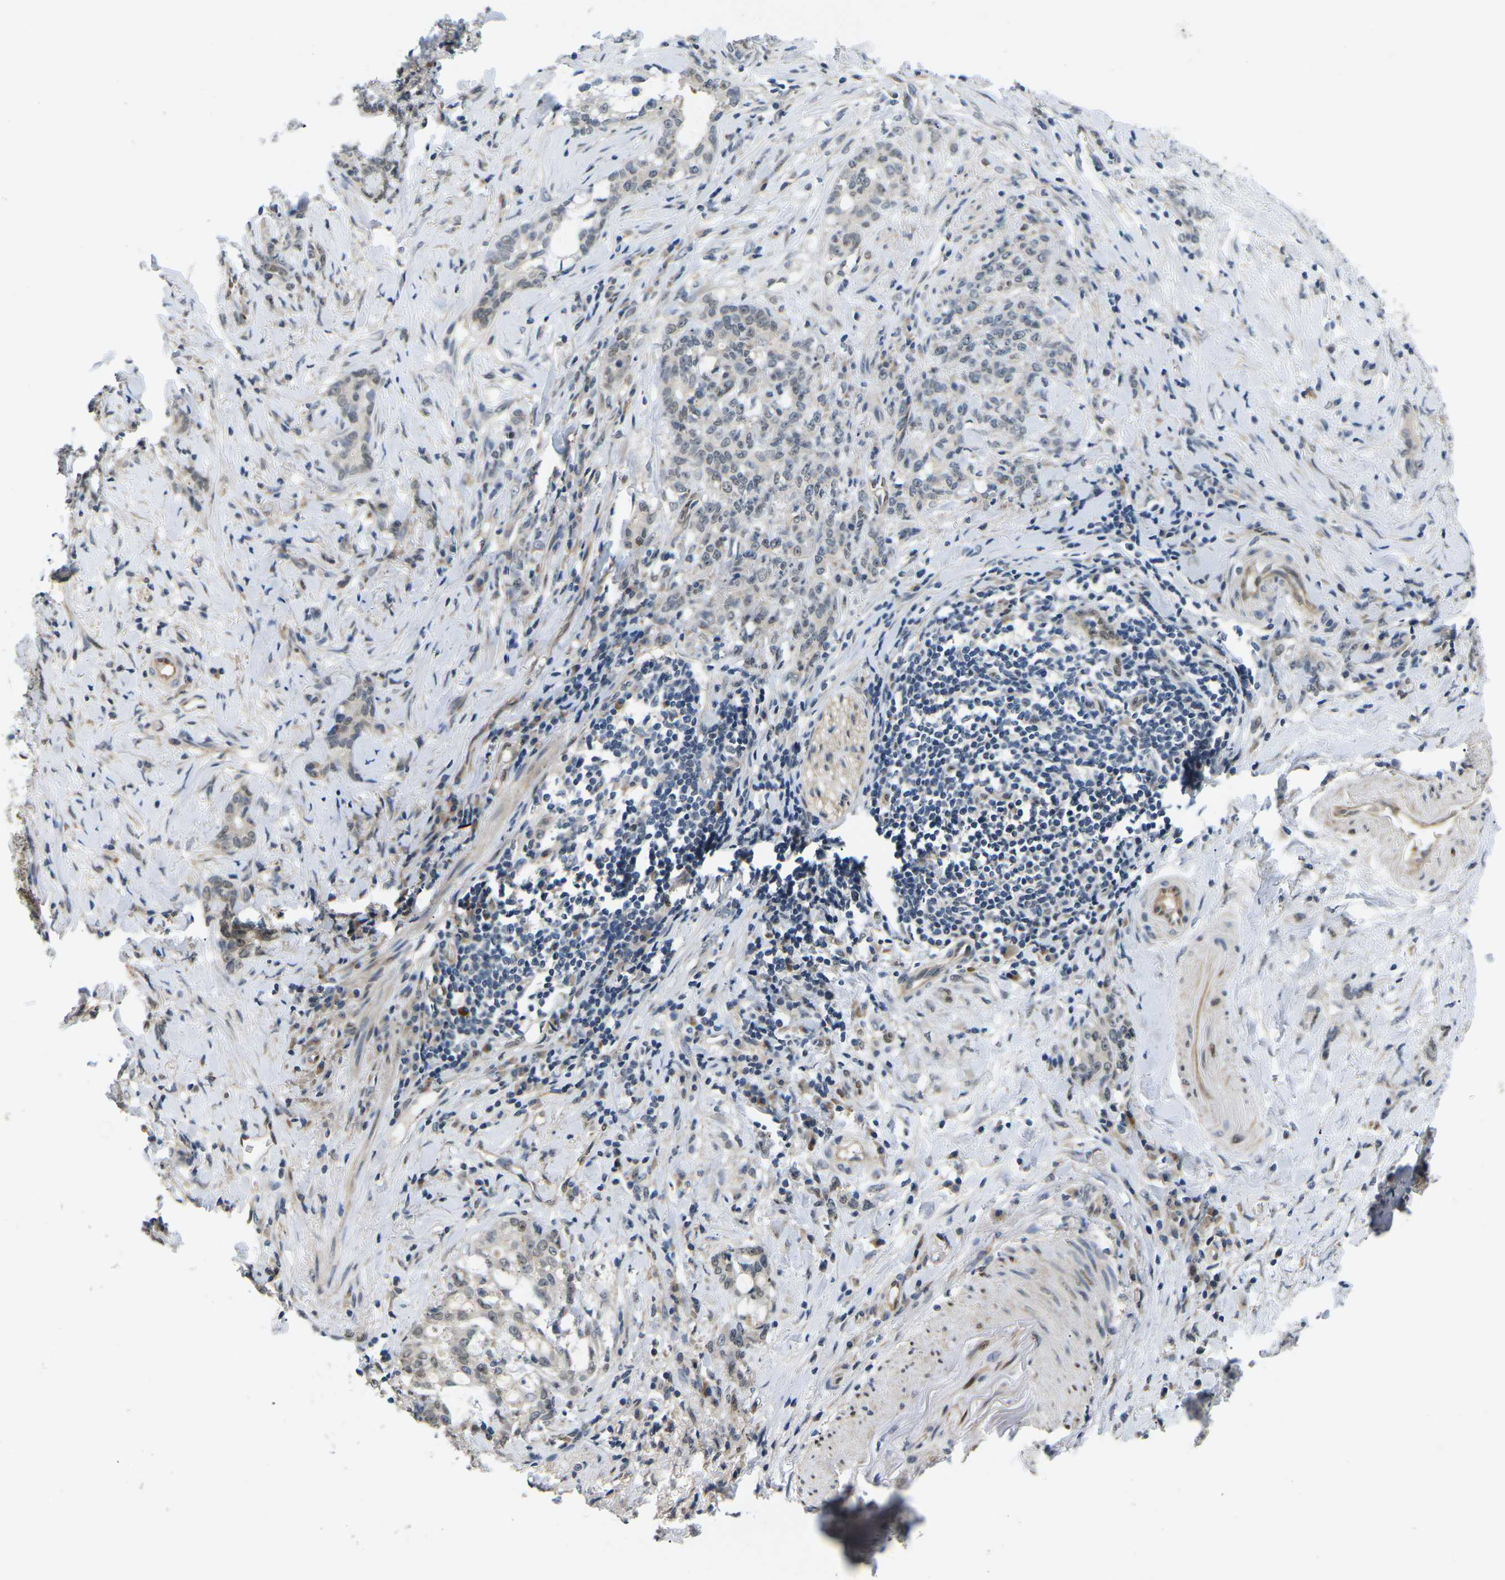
{"staining": {"intensity": "weak", "quantity": "<25%", "location": "nuclear"}, "tissue": "stomach cancer", "cell_type": "Tumor cells", "image_type": "cancer", "snomed": [{"axis": "morphology", "description": "Adenocarcinoma, NOS"}, {"axis": "topography", "description": "Stomach, lower"}], "caption": "High magnification brightfield microscopy of stomach adenocarcinoma stained with DAB (brown) and counterstained with hematoxylin (blue): tumor cells show no significant positivity.", "gene": "ERBB4", "patient": {"sex": "male", "age": 88}}